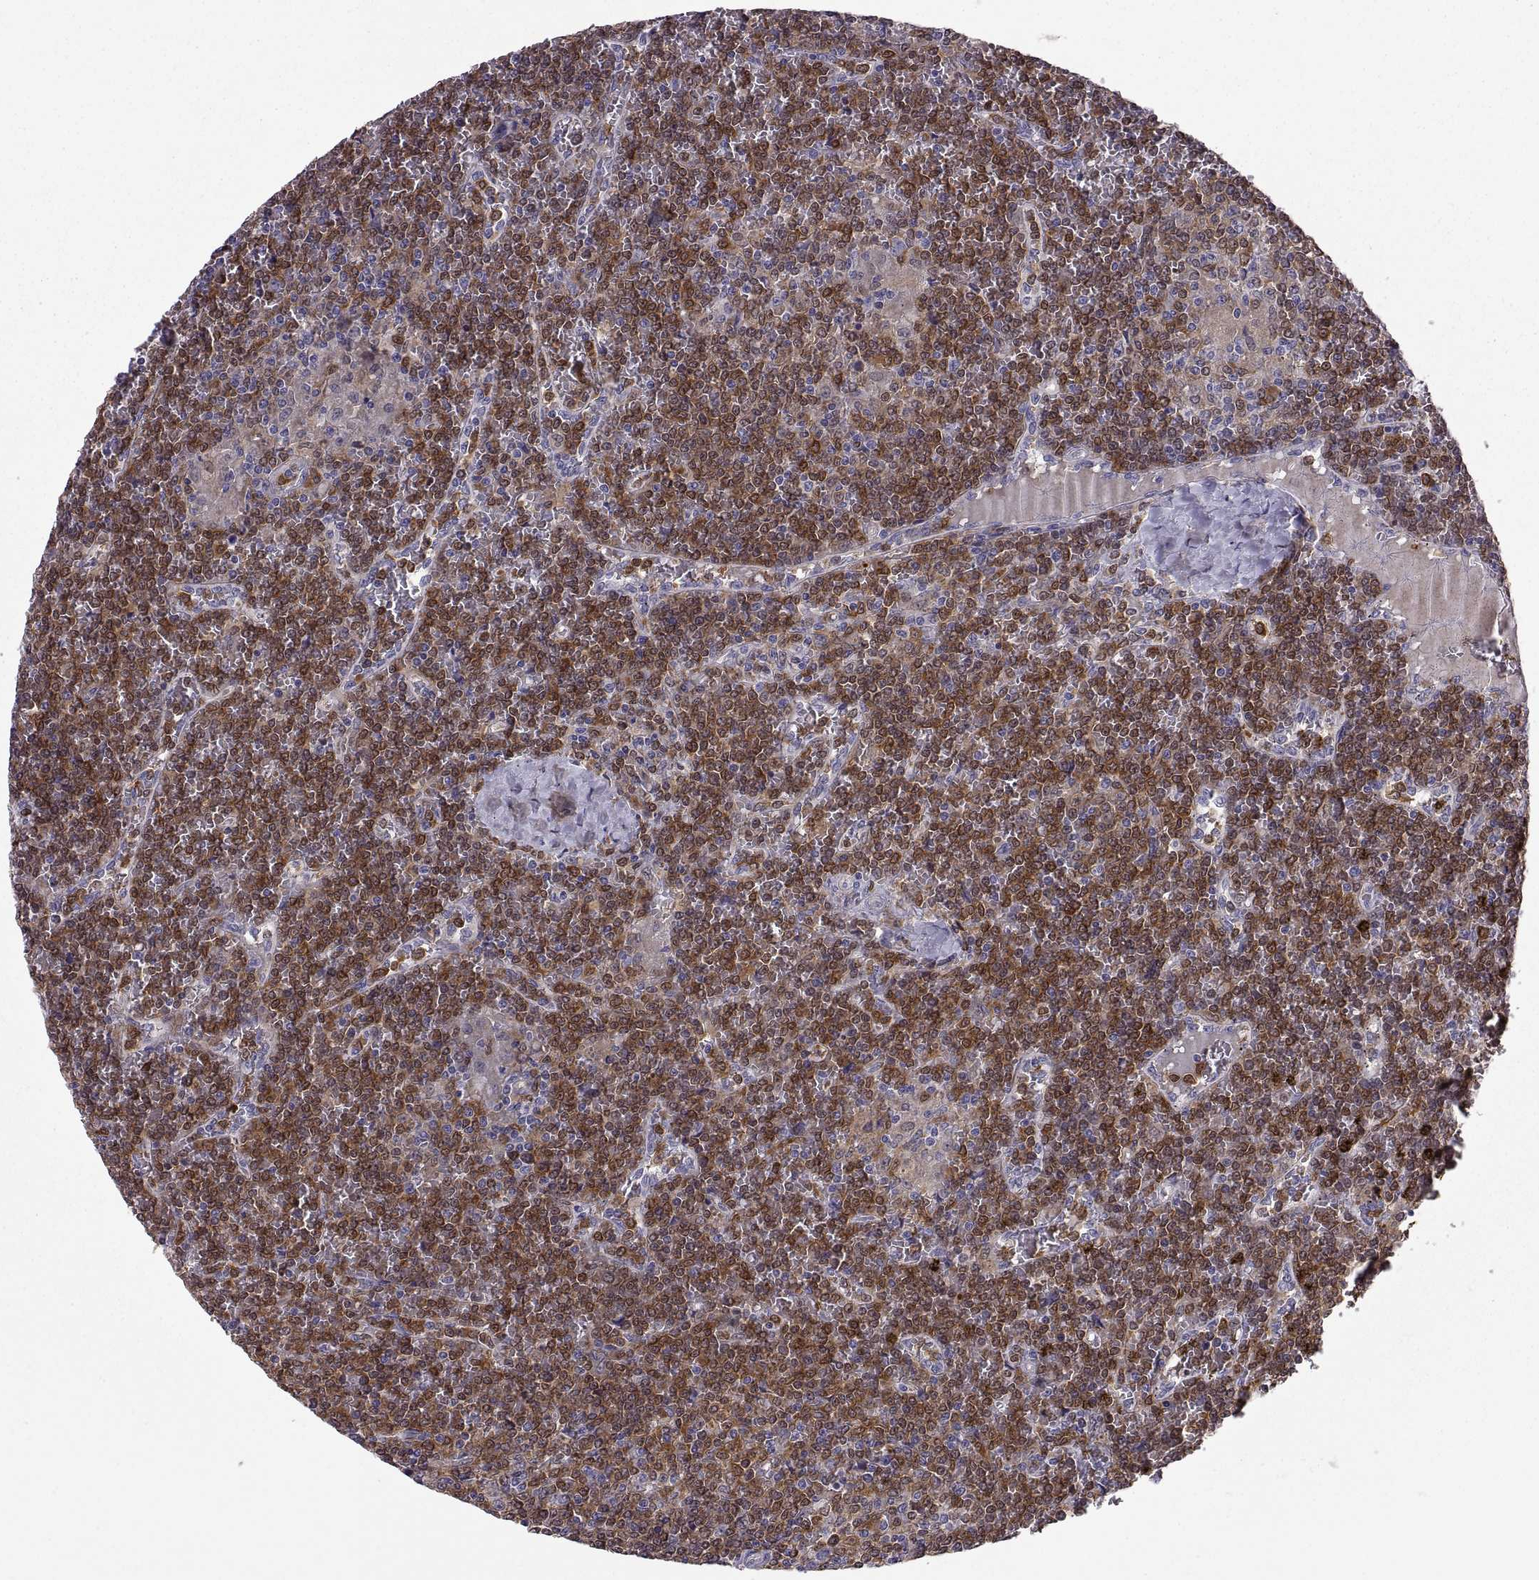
{"staining": {"intensity": "strong", "quantity": ">75%", "location": "cytoplasmic/membranous"}, "tissue": "lymphoma", "cell_type": "Tumor cells", "image_type": "cancer", "snomed": [{"axis": "morphology", "description": "Malignant lymphoma, non-Hodgkin's type, Low grade"}, {"axis": "topography", "description": "Spleen"}], "caption": "Immunohistochemical staining of human low-grade malignant lymphoma, non-Hodgkin's type exhibits strong cytoplasmic/membranous protein positivity in approximately >75% of tumor cells.", "gene": "DOK3", "patient": {"sex": "female", "age": 19}}